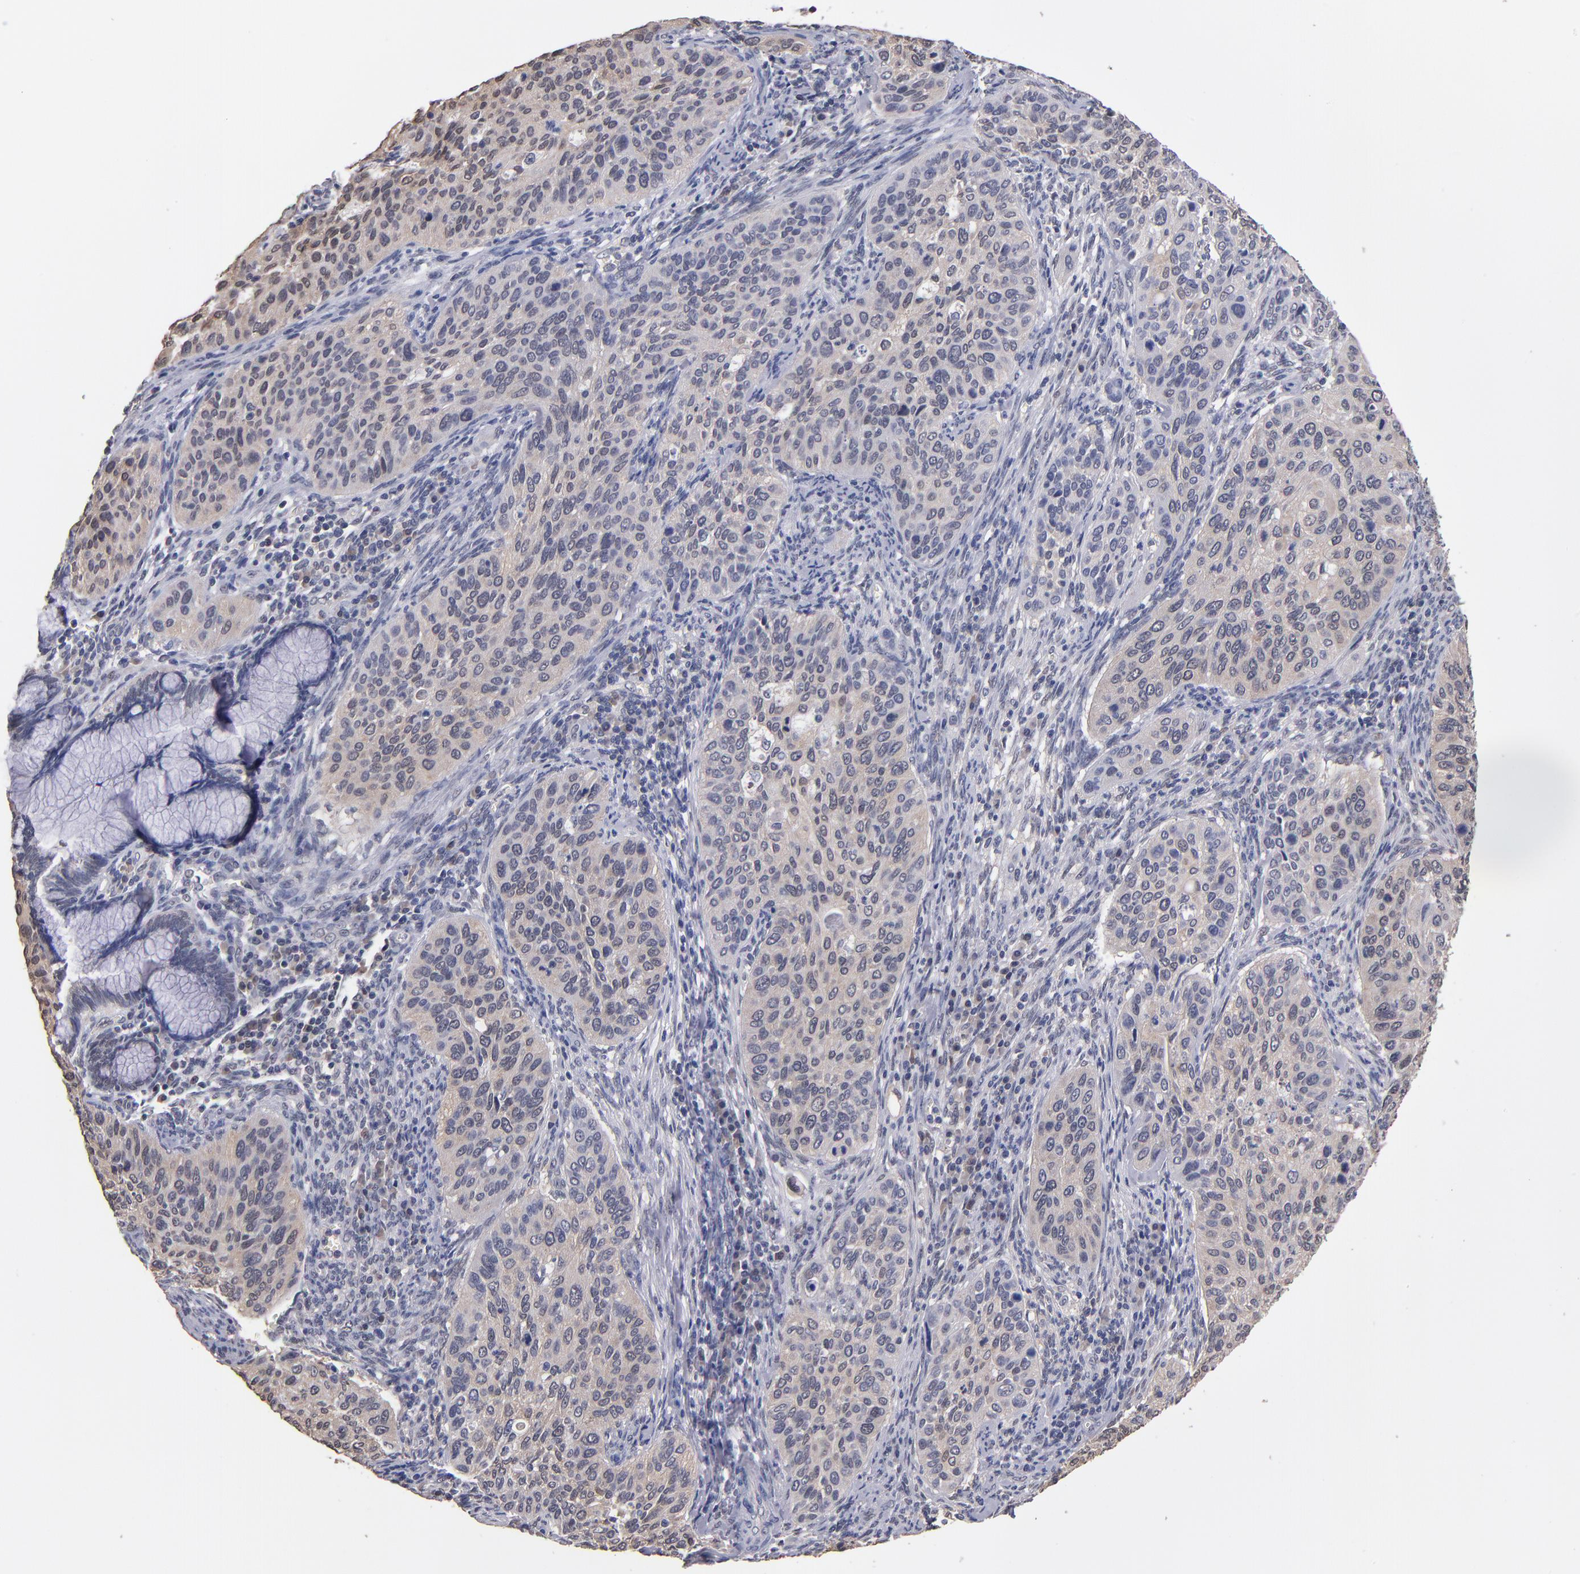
{"staining": {"intensity": "weak", "quantity": ">75%", "location": "cytoplasmic/membranous"}, "tissue": "cervical cancer", "cell_type": "Tumor cells", "image_type": "cancer", "snomed": [{"axis": "morphology", "description": "Squamous cell carcinoma, NOS"}, {"axis": "topography", "description": "Cervix"}], "caption": "Cervical squamous cell carcinoma stained with DAB IHC exhibits low levels of weak cytoplasmic/membranous staining in about >75% of tumor cells.", "gene": "PSMD10", "patient": {"sex": "female", "age": 57}}